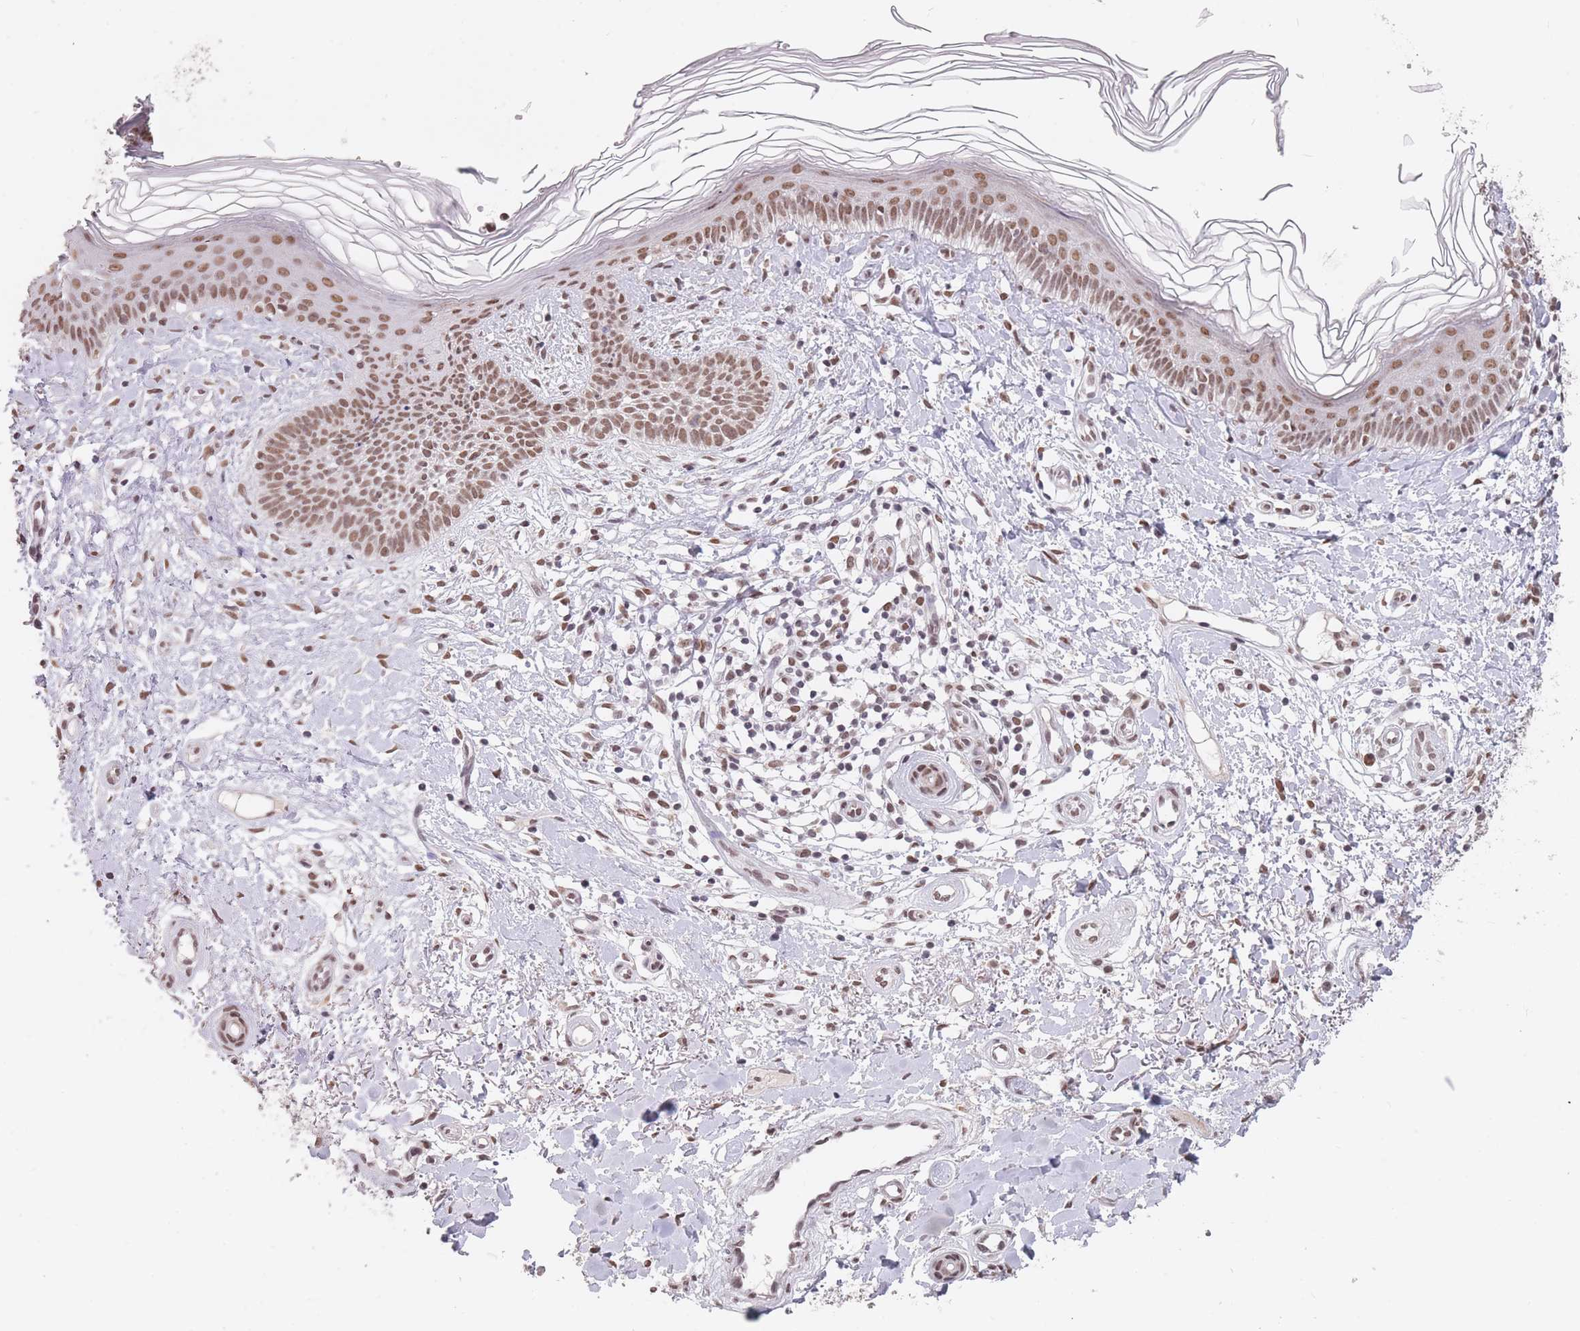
{"staining": {"intensity": "moderate", "quantity": ">75%", "location": "nuclear"}, "tissue": "skin cancer", "cell_type": "Tumor cells", "image_type": "cancer", "snomed": [{"axis": "morphology", "description": "Basal cell carcinoma"}, {"axis": "topography", "description": "Skin"}], "caption": "Brown immunohistochemical staining in human basal cell carcinoma (skin) displays moderate nuclear staining in approximately >75% of tumor cells. (DAB (3,3'-diaminobenzidine) IHC with brightfield microscopy, high magnification).", "gene": "HNRNPUL1", "patient": {"sex": "male", "age": 78}}